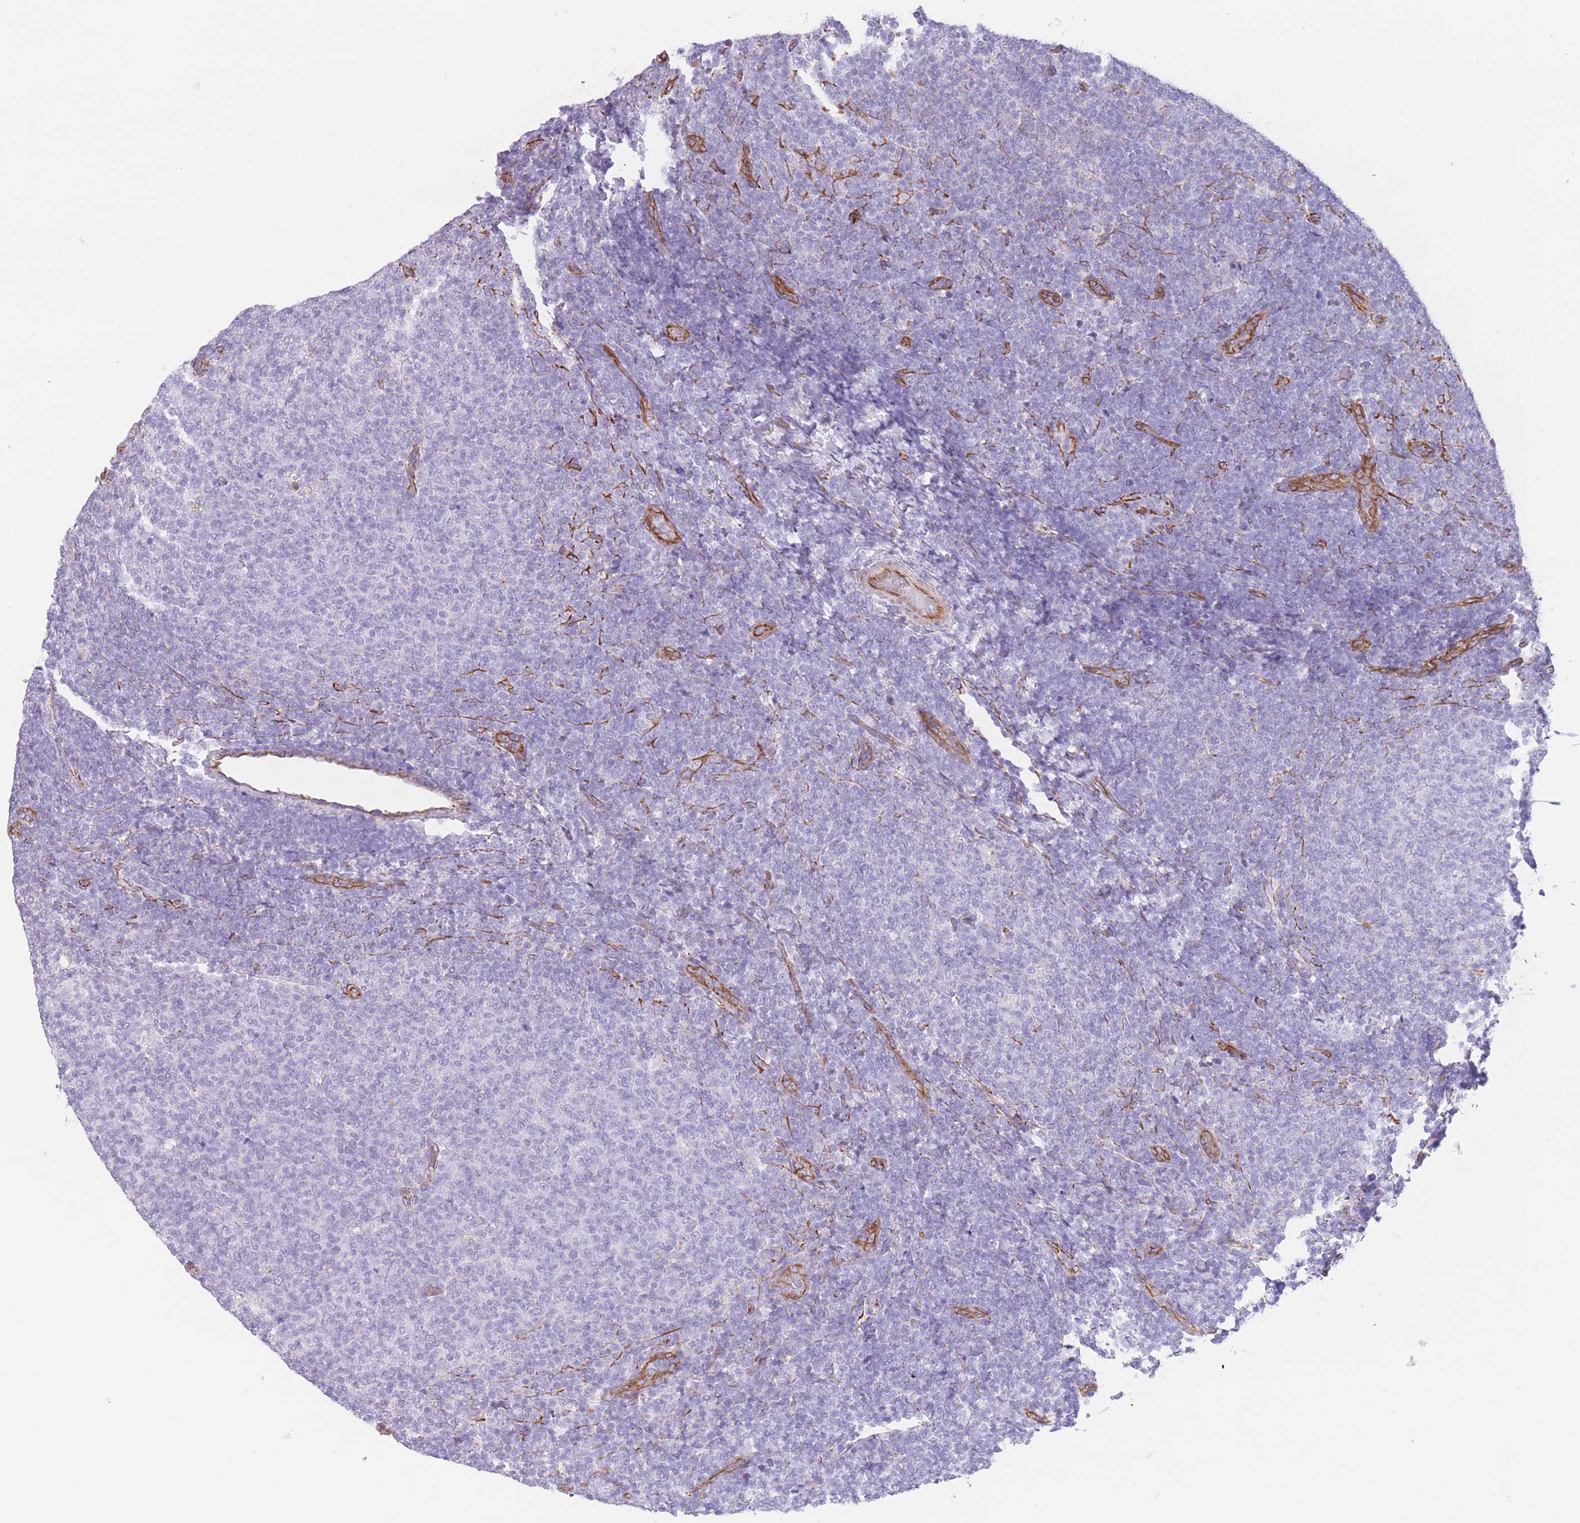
{"staining": {"intensity": "negative", "quantity": "none", "location": "none"}, "tissue": "lymphoma", "cell_type": "Tumor cells", "image_type": "cancer", "snomed": [{"axis": "morphology", "description": "Malignant lymphoma, non-Hodgkin's type, Low grade"}, {"axis": "topography", "description": "Lymph node"}], "caption": "Malignant lymphoma, non-Hodgkin's type (low-grade) was stained to show a protein in brown. There is no significant positivity in tumor cells.", "gene": "PTCD1", "patient": {"sex": "male", "age": 66}}